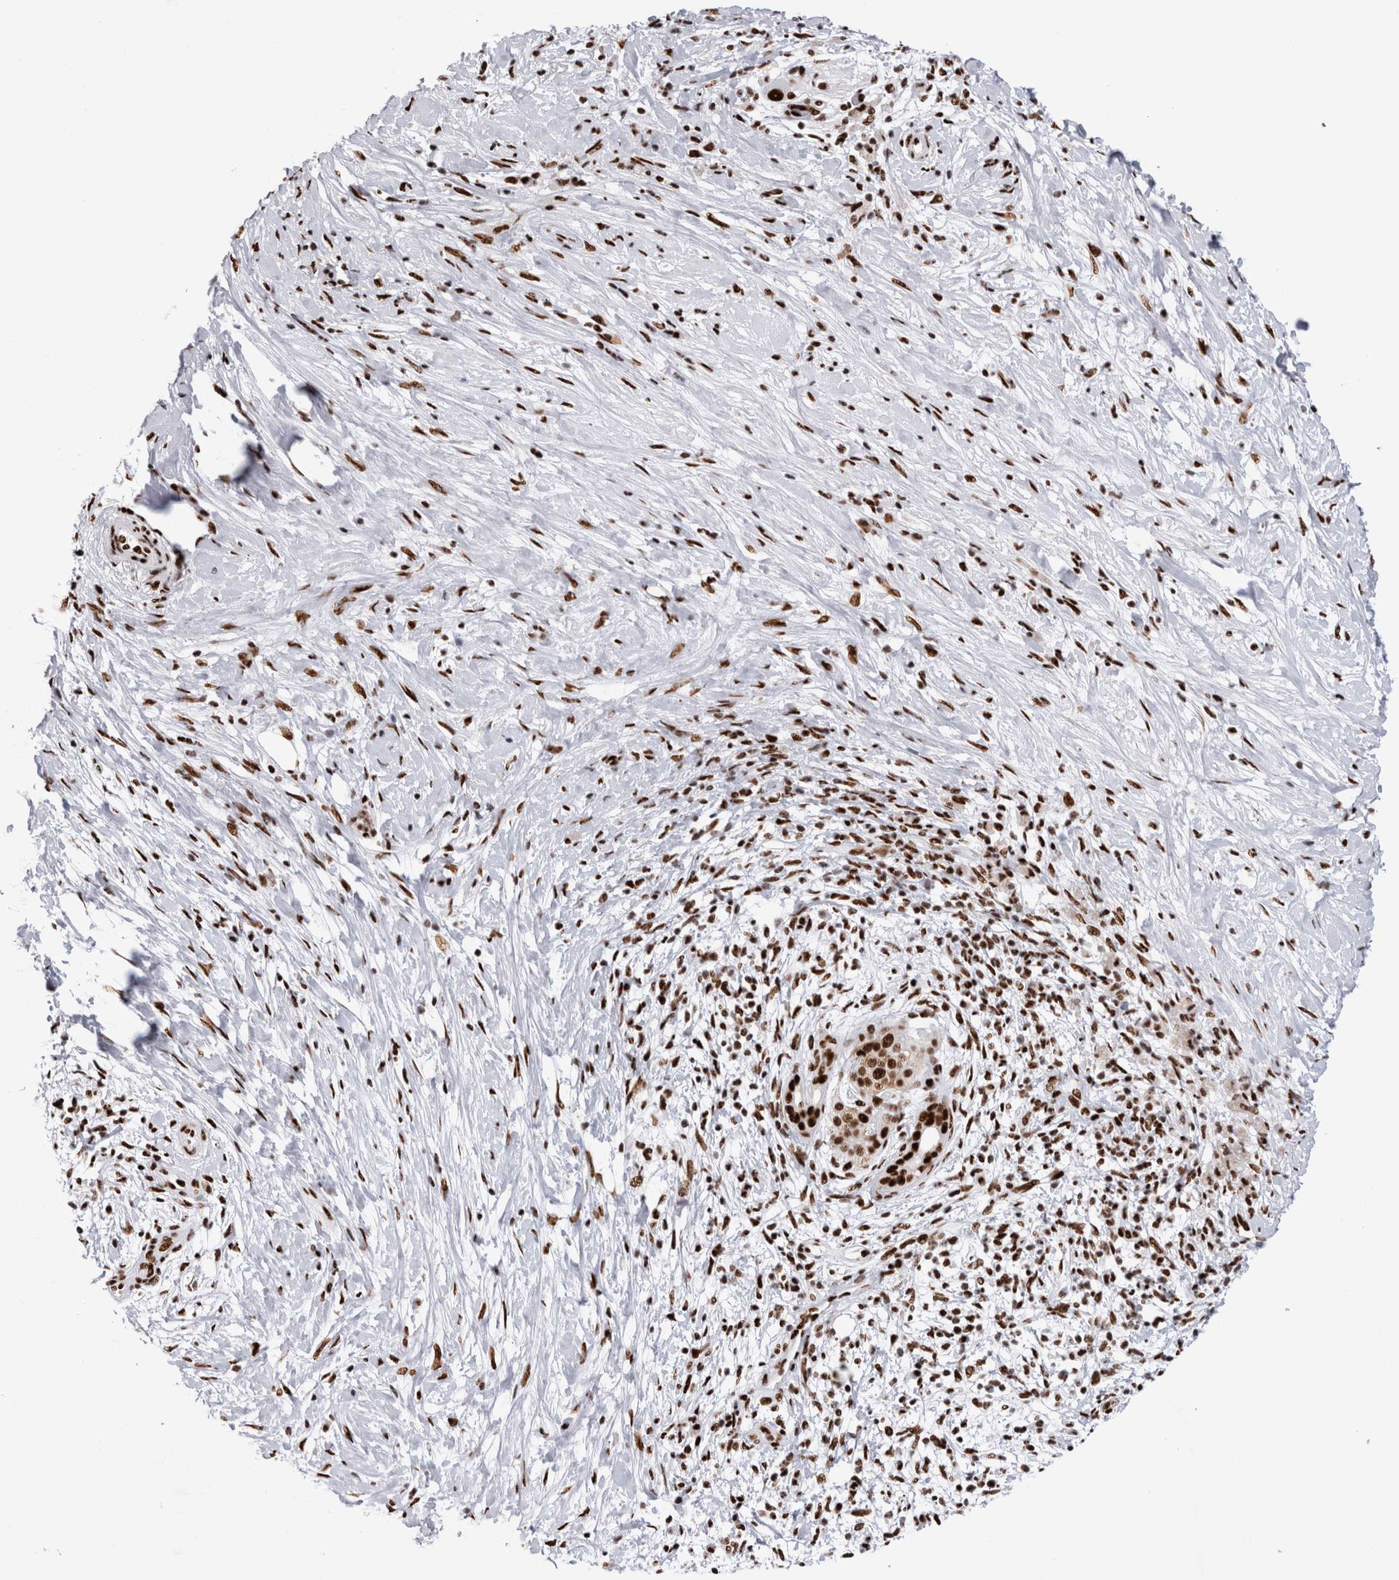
{"staining": {"intensity": "strong", "quantity": ">75%", "location": "nuclear"}, "tissue": "pancreatic cancer", "cell_type": "Tumor cells", "image_type": "cancer", "snomed": [{"axis": "morphology", "description": "Adenocarcinoma, NOS"}, {"axis": "topography", "description": "Pancreas"}], "caption": "Protein positivity by immunohistochemistry (IHC) demonstrates strong nuclear expression in approximately >75% of tumor cells in adenocarcinoma (pancreatic). Using DAB (3,3'-diaminobenzidine) (brown) and hematoxylin (blue) stains, captured at high magnification using brightfield microscopy.", "gene": "RBM6", "patient": {"sex": "male", "age": 58}}